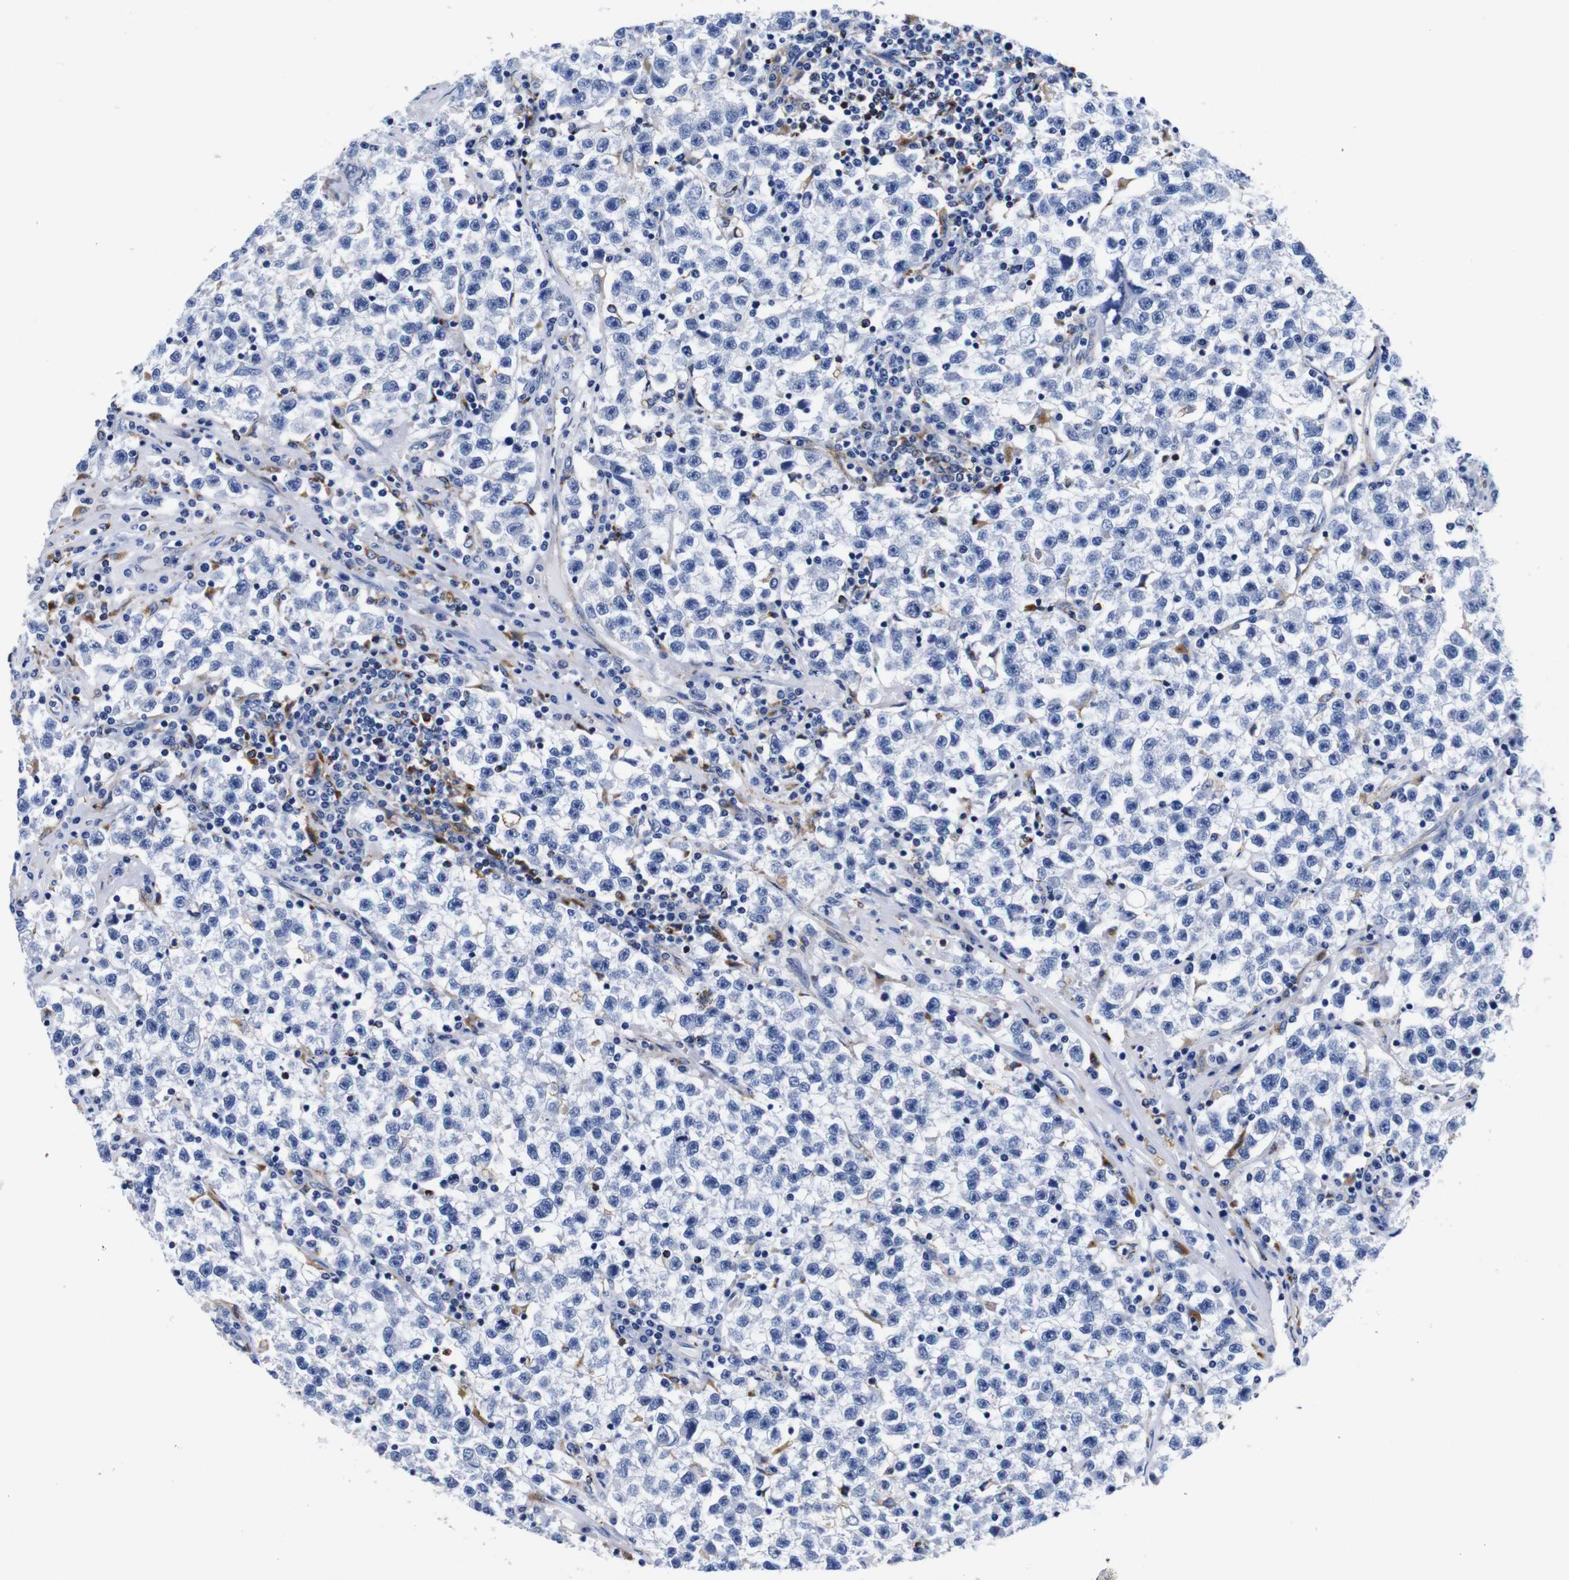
{"staining": {"intensity": "negative", "quantity": "none", "location": "none"}, "tissue": "testis cancer", "cell_type": "Tumor cells", "image_type": "cancer", "snomed": [{"axis": "morphology", "description": "Seminoma, NOS"}, {"axis": "topography", "description": "Testis"}], "caption": "Human testis seminoma stained for a protein using immunohistochemistry (IHC) demonstrates no expression in tumor cells.", "gene": "HLA-DMB", "patient": {"sex": "male", "age": 22}}